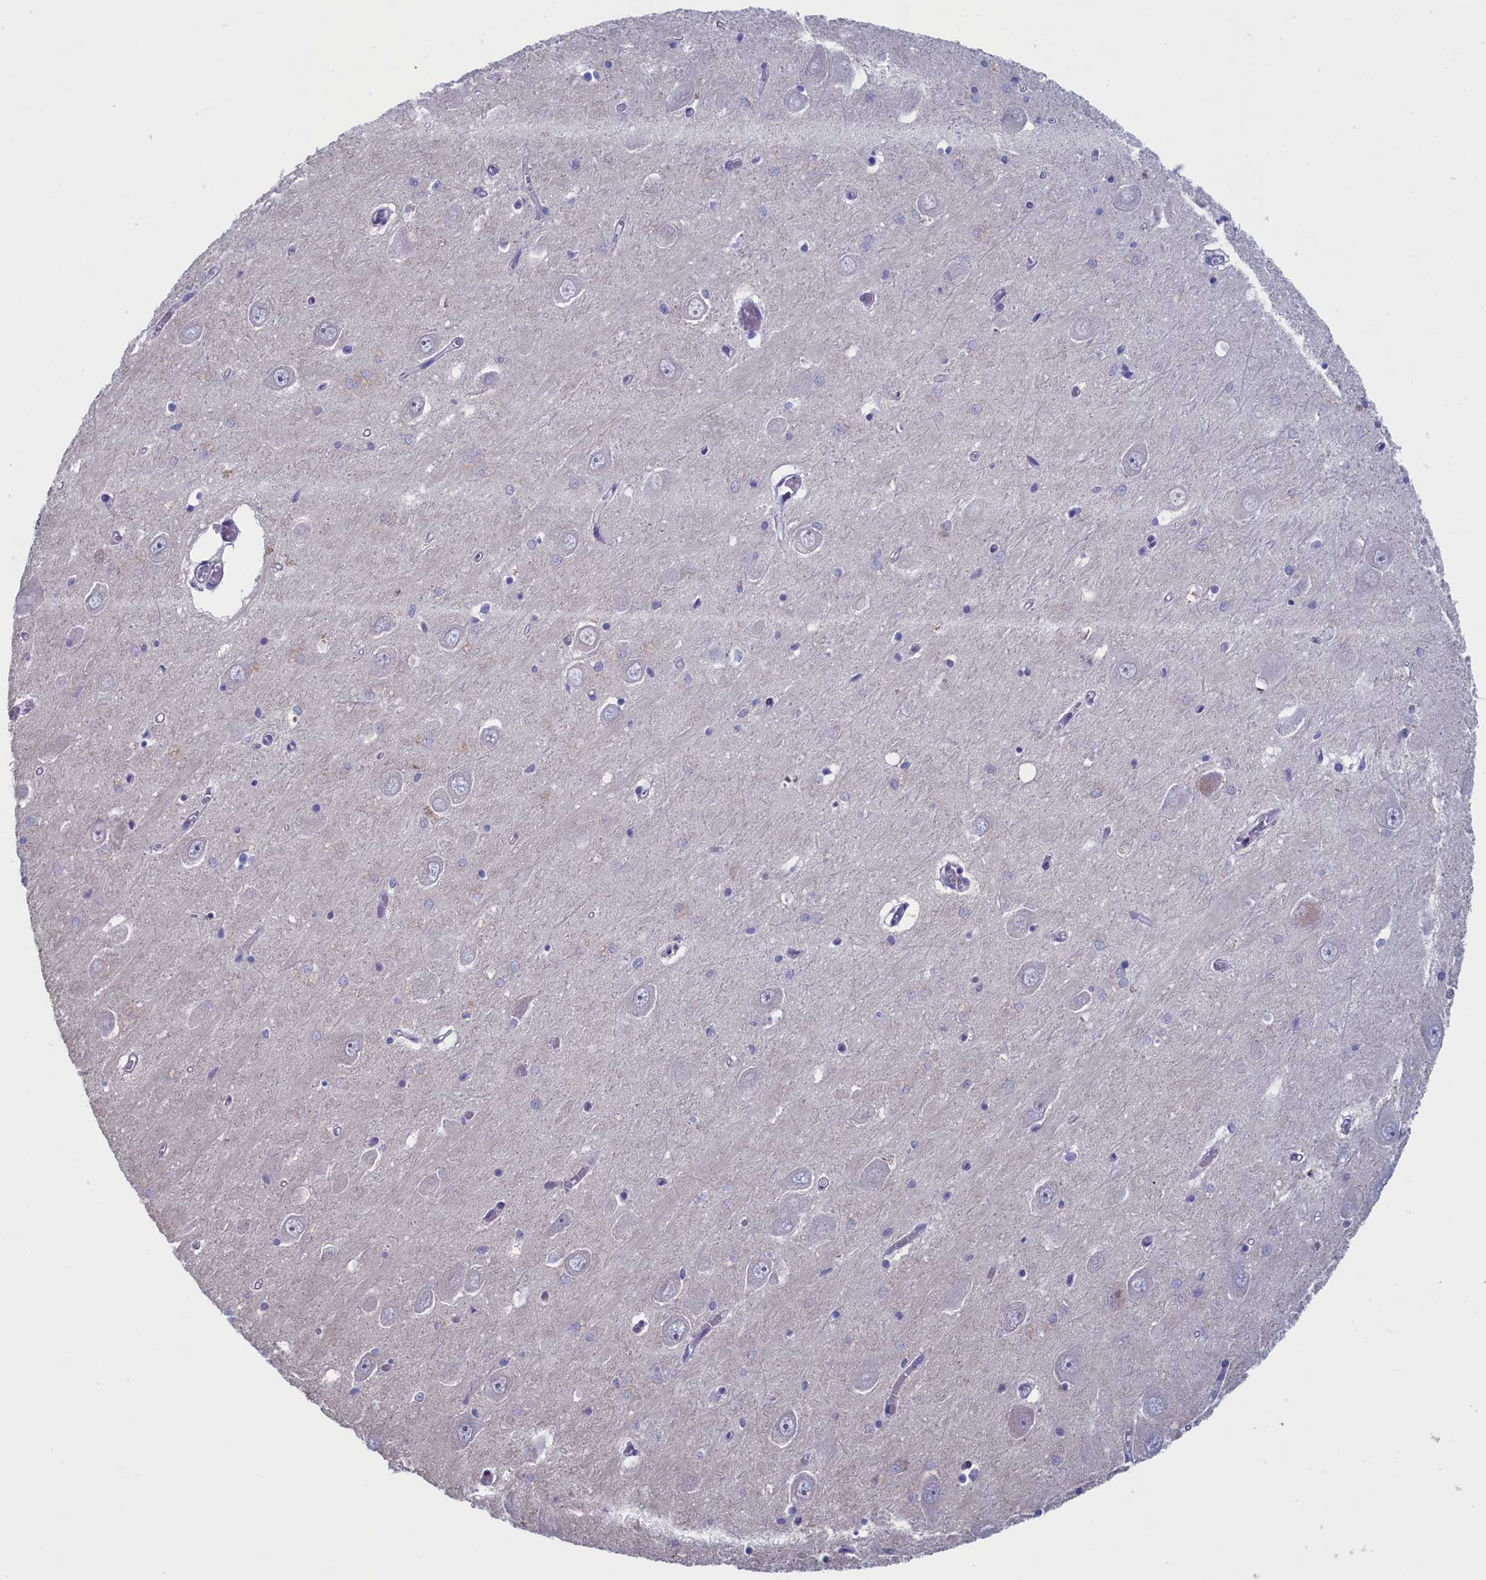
{"staining": {"intensity": "negative", "quantity": "none", "location": "none"}, "tissue": "hippocampus", "cell_type": "Glial cells", "image_type": "normal", "snomed": [{"axis": "morphology", "description": "Normal tissue, NOS"}, {"axis": "topography", "description": "Hippocampus"}], "caption": "Immunohistochemical staining of benign human hippocampus demonstrates no significant staining in glial cells. (Brightfield microscopy of DAB (3,3'-diaminobenzidine) immunohistochemistry at high magnification).", "gene": "NIBAN3", "patient": {"sex": "male", "age": 70}}